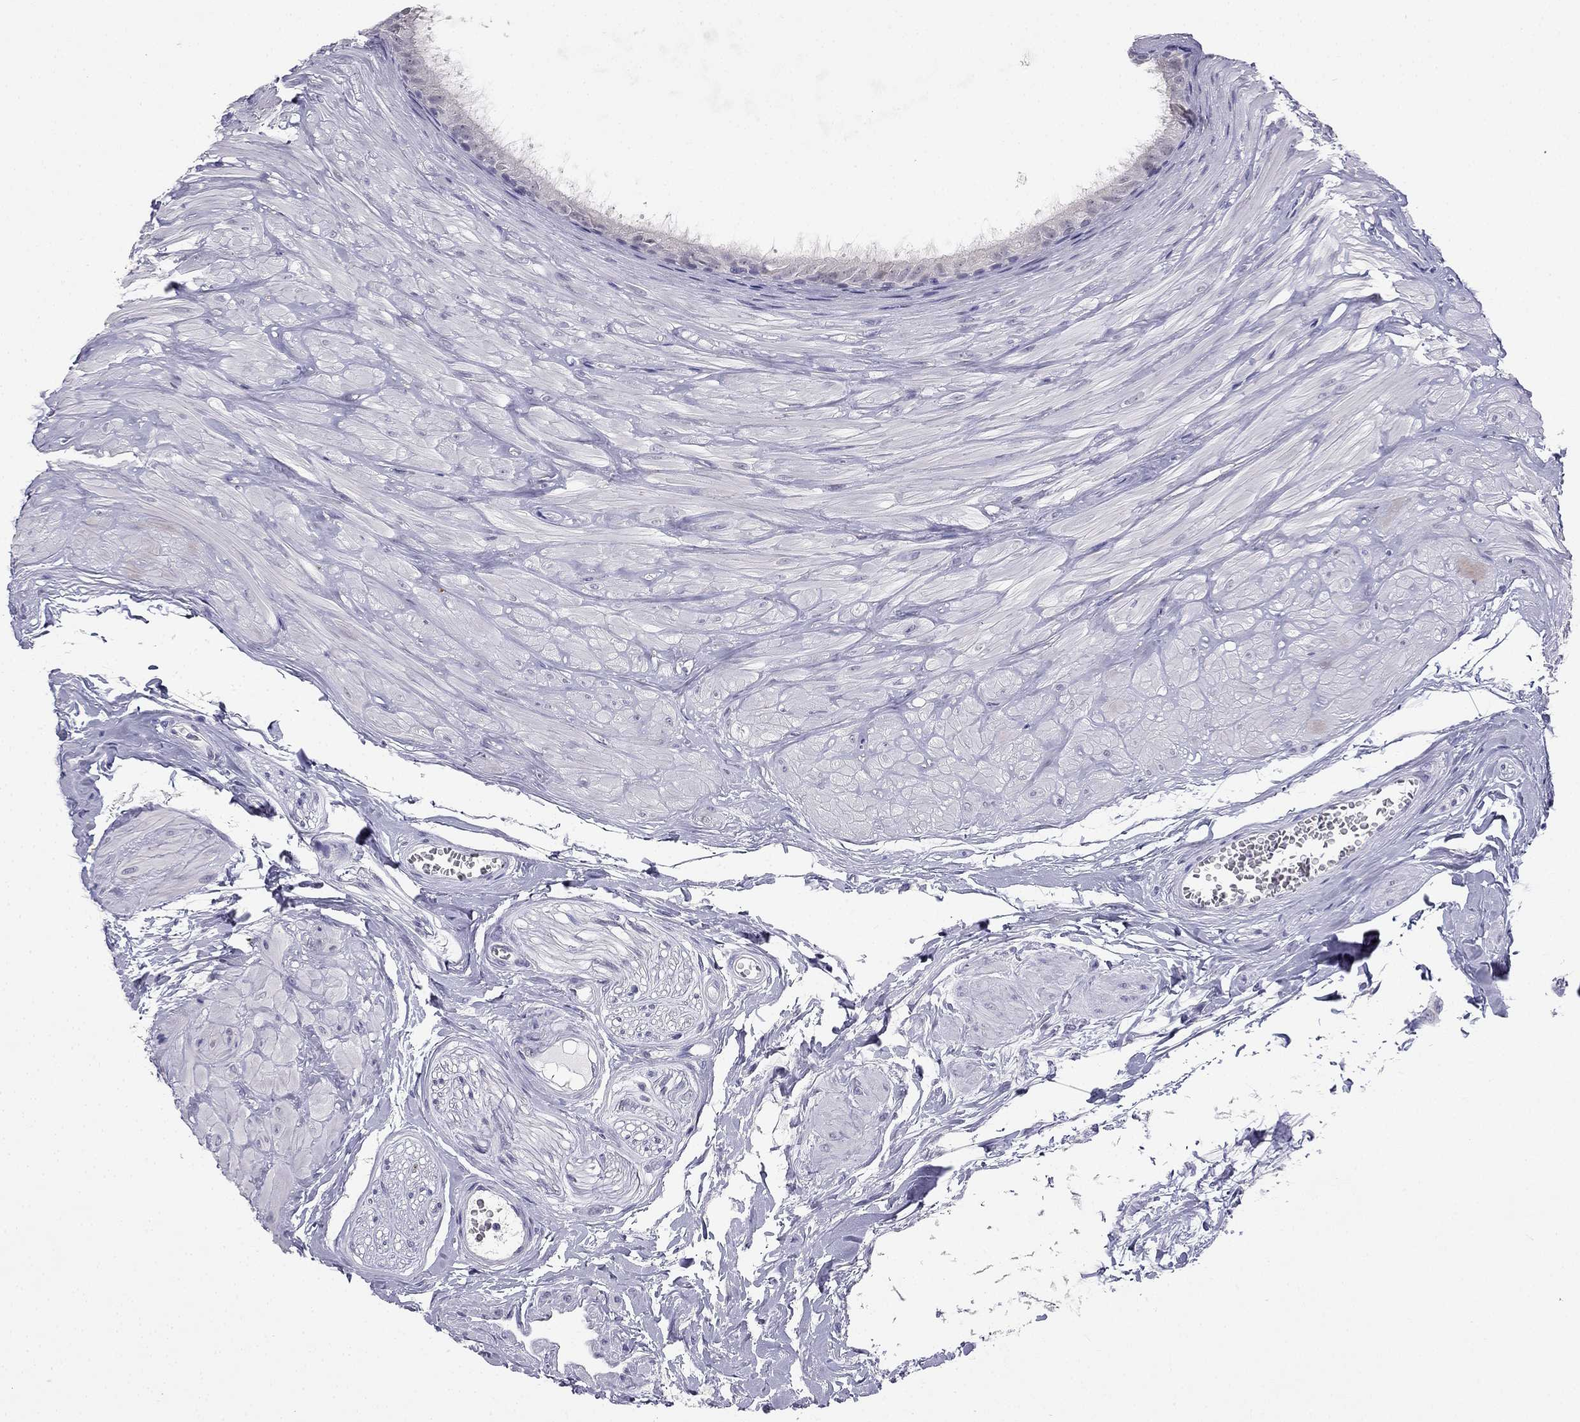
{"staining": {"intensity": "moderate", "quantity": "25%-75%", "location": "cytoplasmic/membranous"}, "tissue": "epididymis", "cell_type": "Glandular cells", "image_type": "normal", "snomed": [{"axis": "morphology", "description": "Normal tissue, NOS"}, {"axis": "topography", "description": "Epididymis"}], "caption": "The photomicrograph reveals immunohistochemical staining of normal epididymis. There is moderate cytoplasmic/membranous staining is present in approximately 25%-75% of glandular cells. (DAB (3,3'-diaminobenzidine) IHC, brown staining for protein, blue staining for nuclei).", "gene": "C16orf89", "patient": {"sex": "male", "age": 37}}